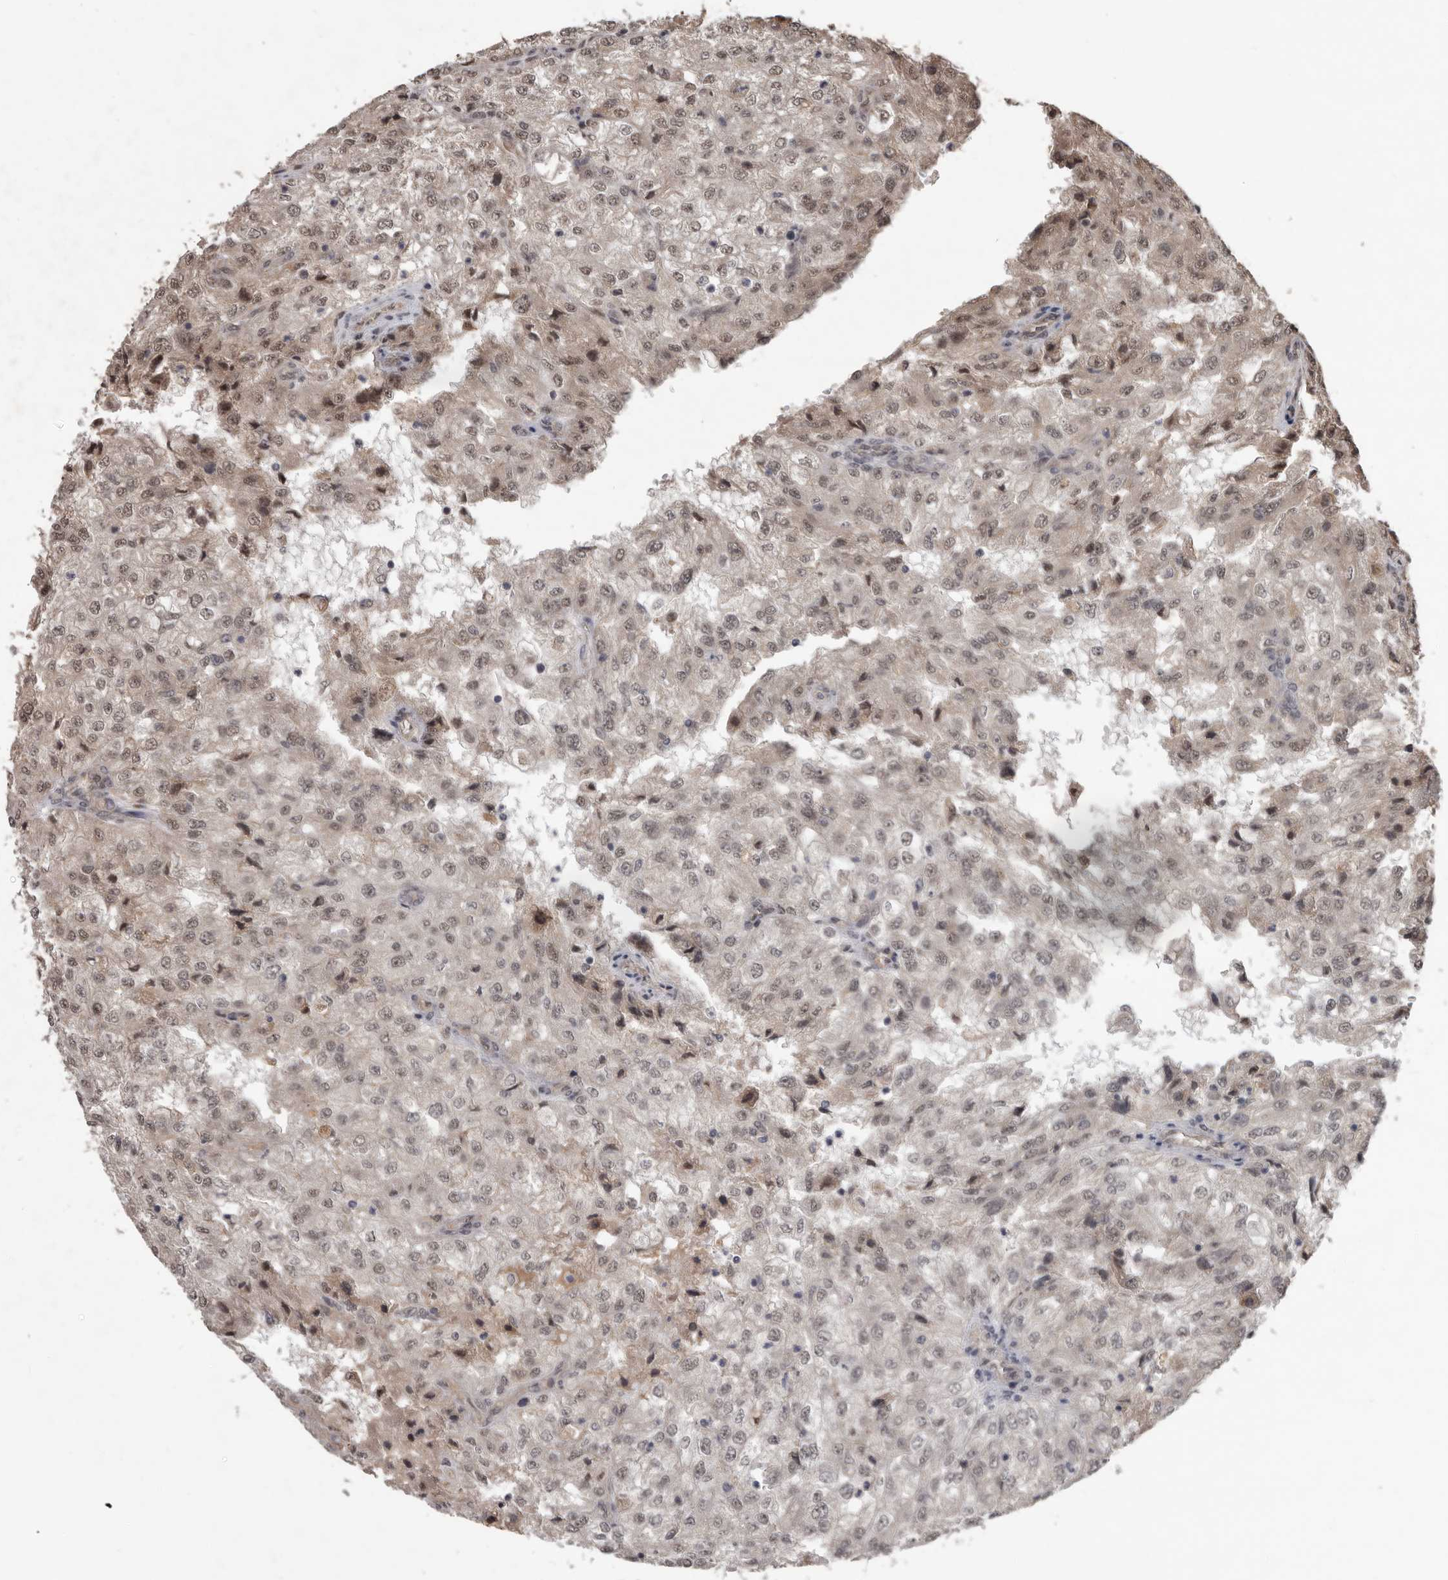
{"staining": {"intensity": "weak", "quantity": ">75%", "location": "nuclear"}, "tissue": "renal cancer", "cell_type": "Tumor cells", "image_type": "cancer", "snomed": [{"axis": "morphology", "description": "Adenocarcinoma, NOS"}, {"axis": "topography", "description": "Kidney"}], "caption": "Immunohistochemical staining of renal adenocarcinoma demonstrates low levels of weak nuclear expression in approximately >75% of tumor cells.", "gene": "AHR", "patient": {"sex": "female", "age": 54}}